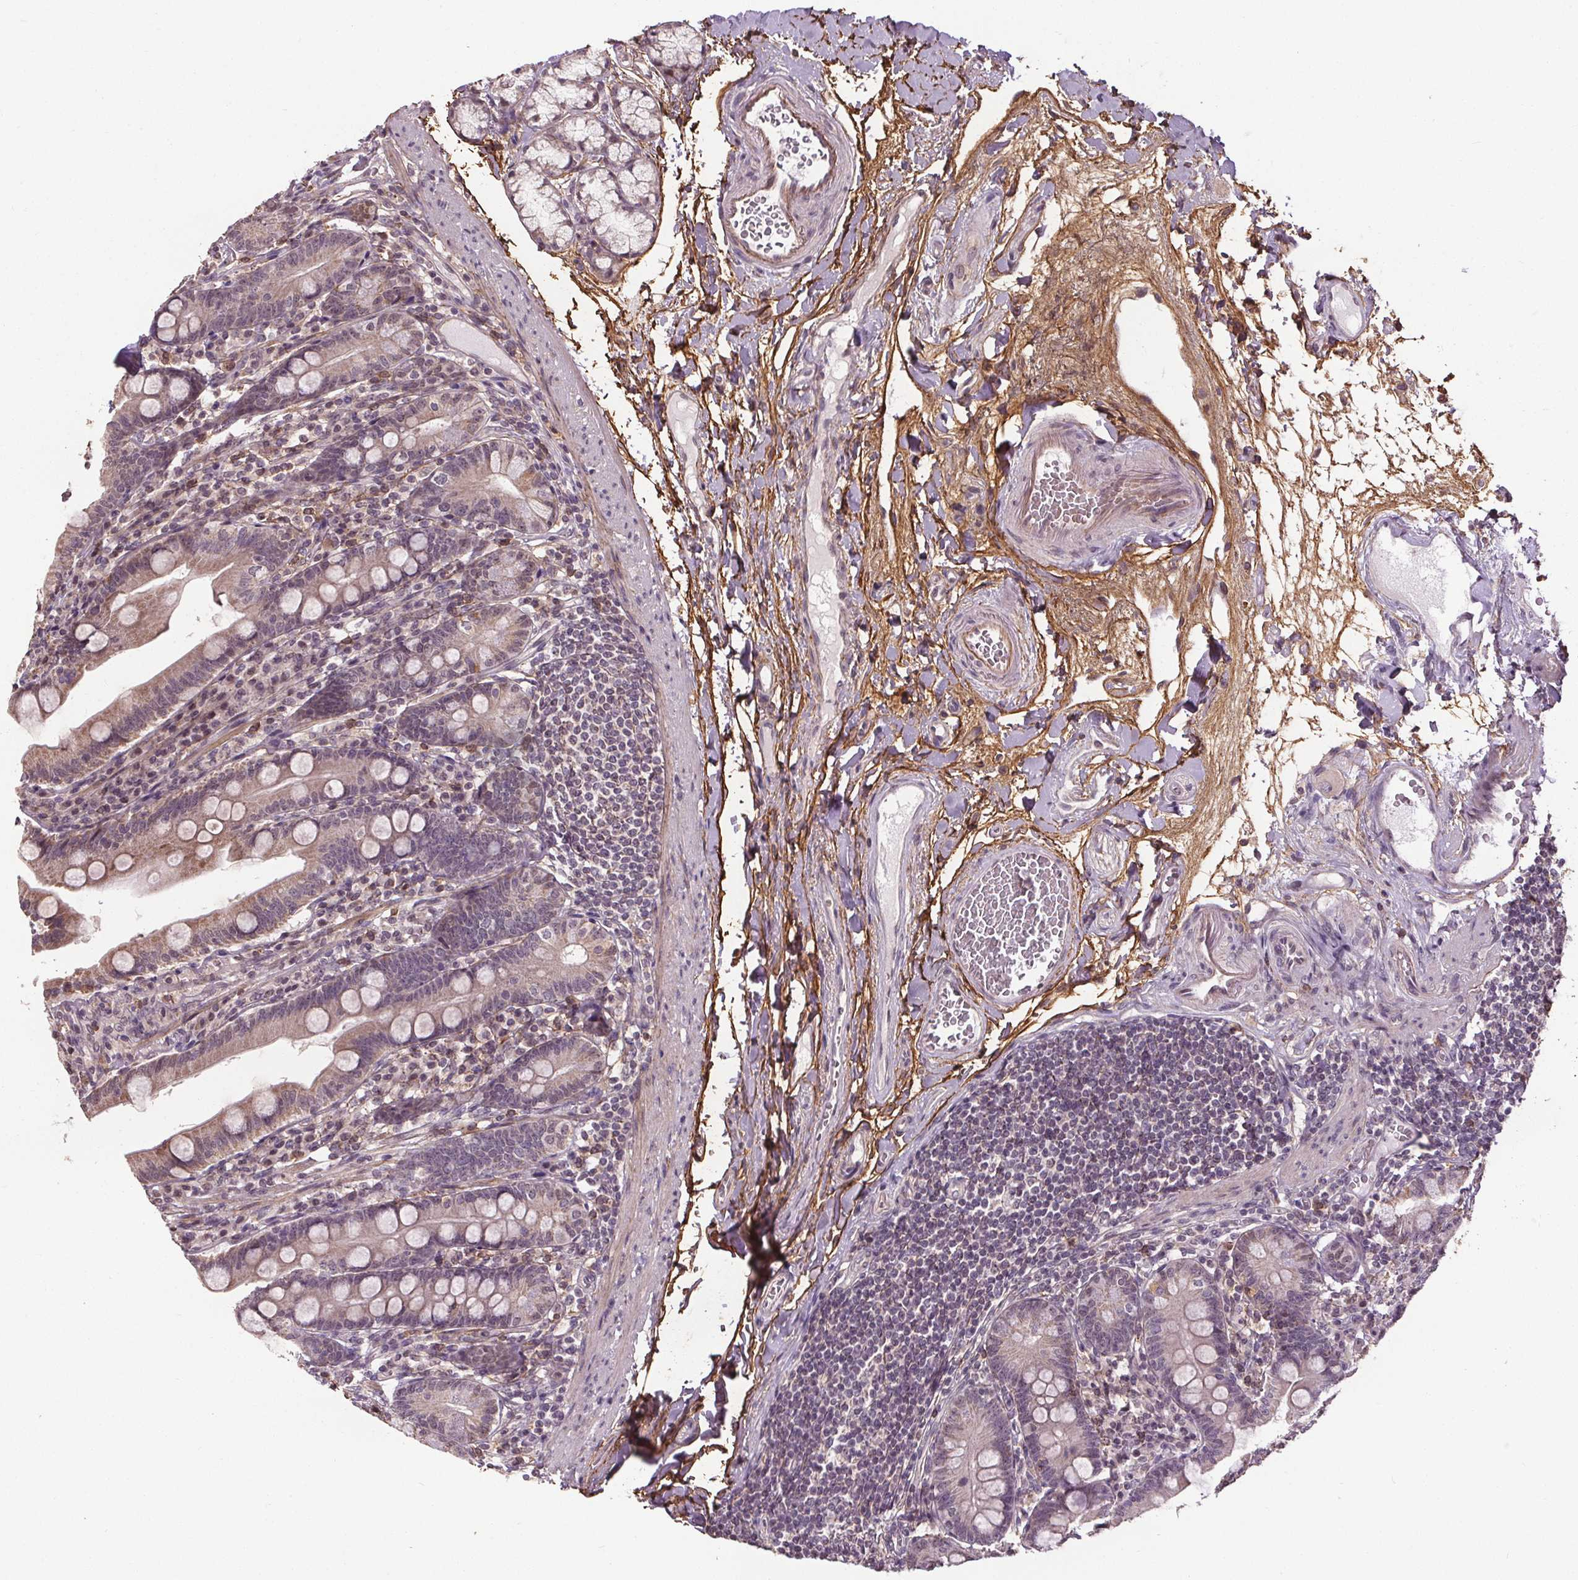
{"staining": {"intensity": "weak", "quantity": "25%-75%", "location": "cytoplasmic/membranous"}, "tissue": "duodenum", "cell_type": "Glandular cells", "image_type": "normal", "snomed": [{"axis": "morphology", "description": "Normal tissue, NOS"}, {"axis": "topography", "description": "Duodenum"}], "caption": "The micrograph reveals immunohistochemical staining of normal duodenum. There is weak cytoplasmic/membranous staining is appreciated in approximately 25%-75% of glandular cells. Using DAB (3,3'-diaminobenzidine) (brown) and hematoxylin (blue) stains, captured at high magnification using brightfield microscopy.", "gene": "KIAA0232", "patient": {"sex": "female", "age": 67}}